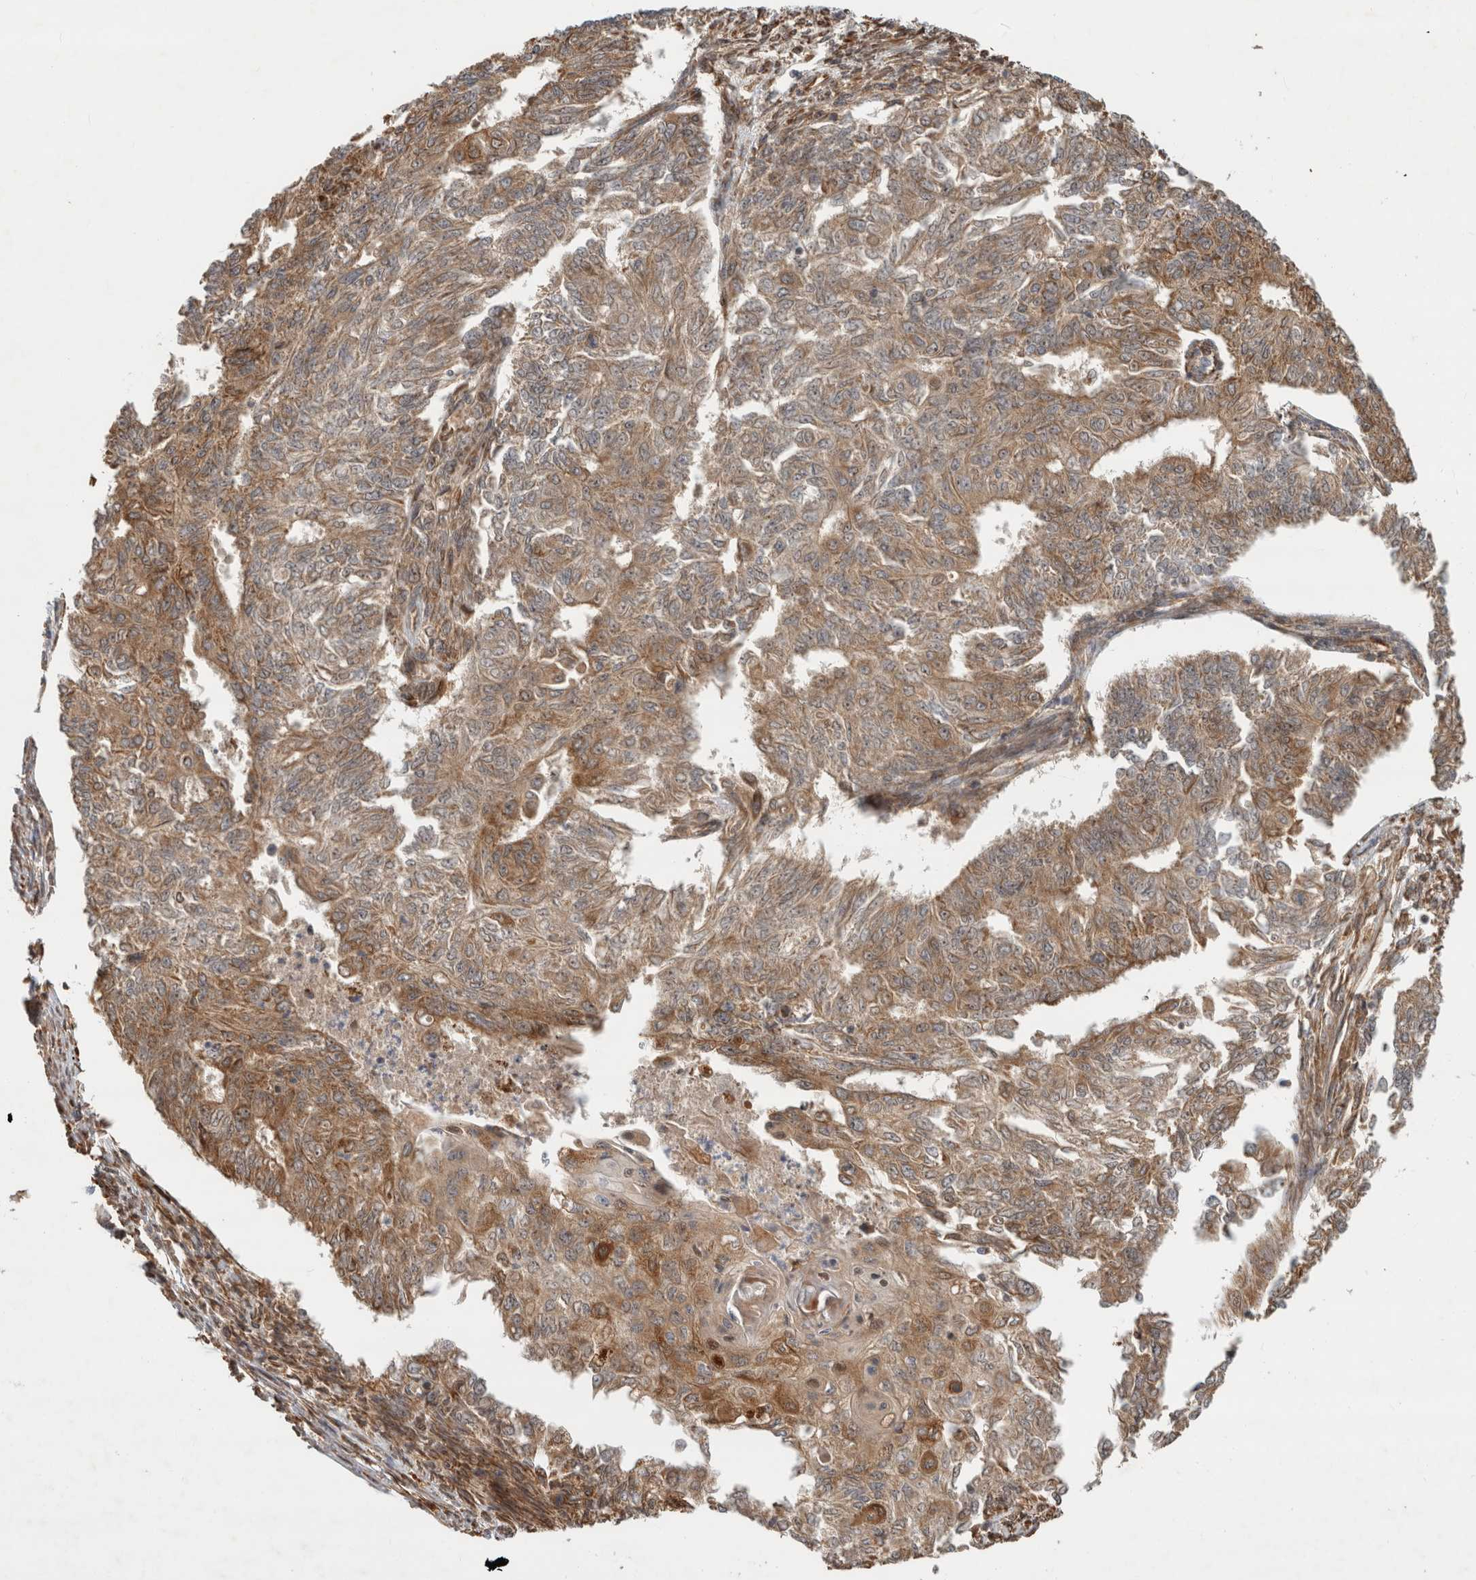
{"staining": {"intensity": "moderate", "quantity": ">75%", "location": "cytoplasmic/membranous"}, "tissue": "endometrial cancer", "cell_type": "Tumor cells", "image_type": "cancer", "snomed": [{"axis": "morphology", "description": "Adenocarcinoma, NOS"}, {"axis": "topography", "description": "Endometrium"}], "caption": "Endometrial cancer (adenocarcinoma) was stained to show a protein in brown. There is medium levels of moderate cytoplasmic/membranous positivity in approximately >75% of tumor cells.", "gene": "TUBD1", "patient": {"sex": "female", "age": 32}}